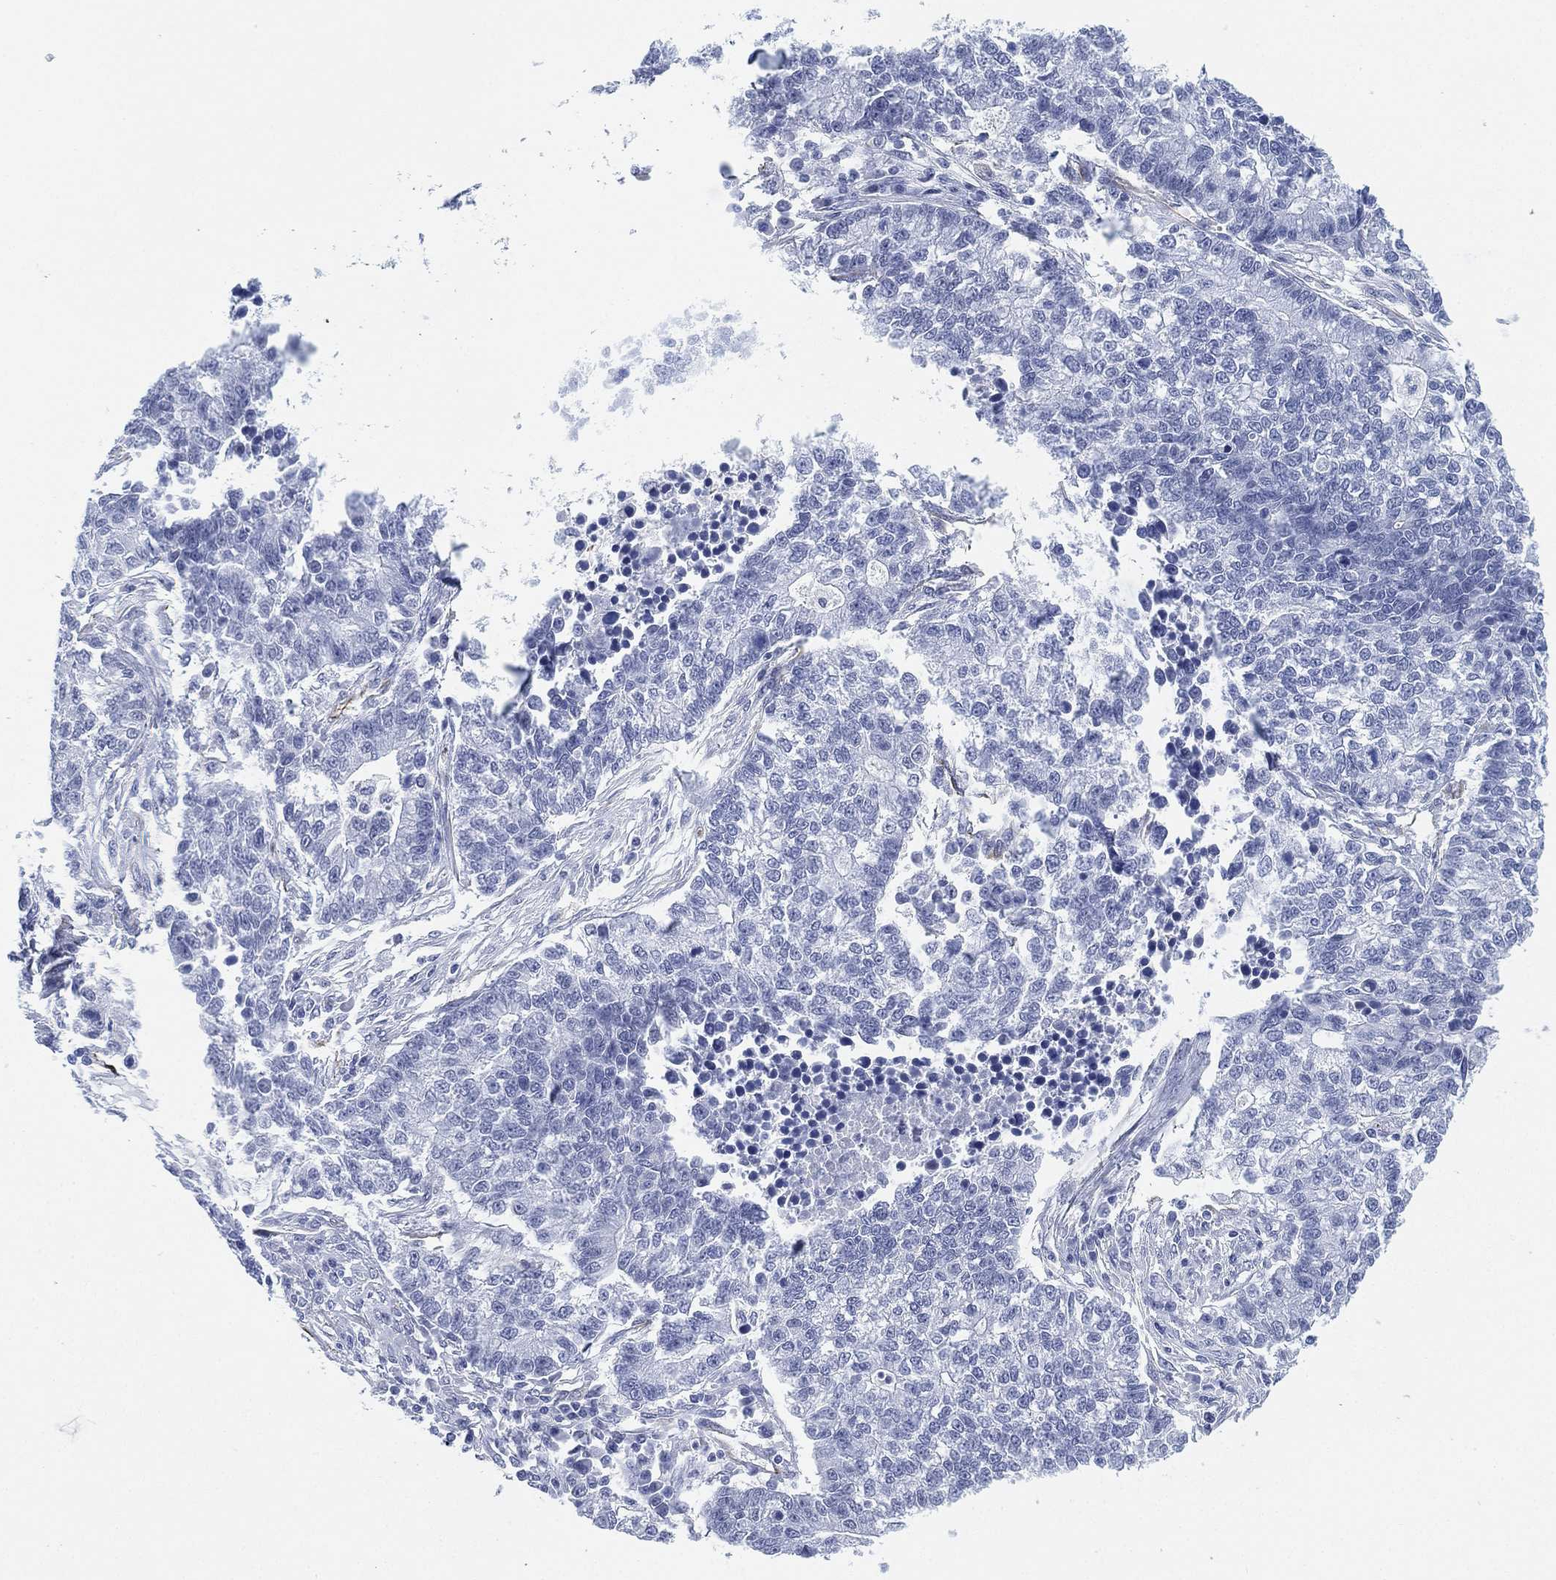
{"staining": {"intensity": "negative", "quantity": "none", "location": "none"}, "tissue": "lung cancer", "cell_type": "Tumor cells", "image_type": "cancer", "snomed": [{"axis": "morphology", "description": "Adenocarcinoma, NOS"}, {"axis": "topography", "description": "Lung"}], "caption": "An image of lung cancer (adenocarcinoma) stained for a protein exhibits no brown staining in tumor cells. (DAB IHC visualized using brightfield microscopy, high magnification).", "gene": "PSKH2", "patient": {"sex": "male", "age": 57}}